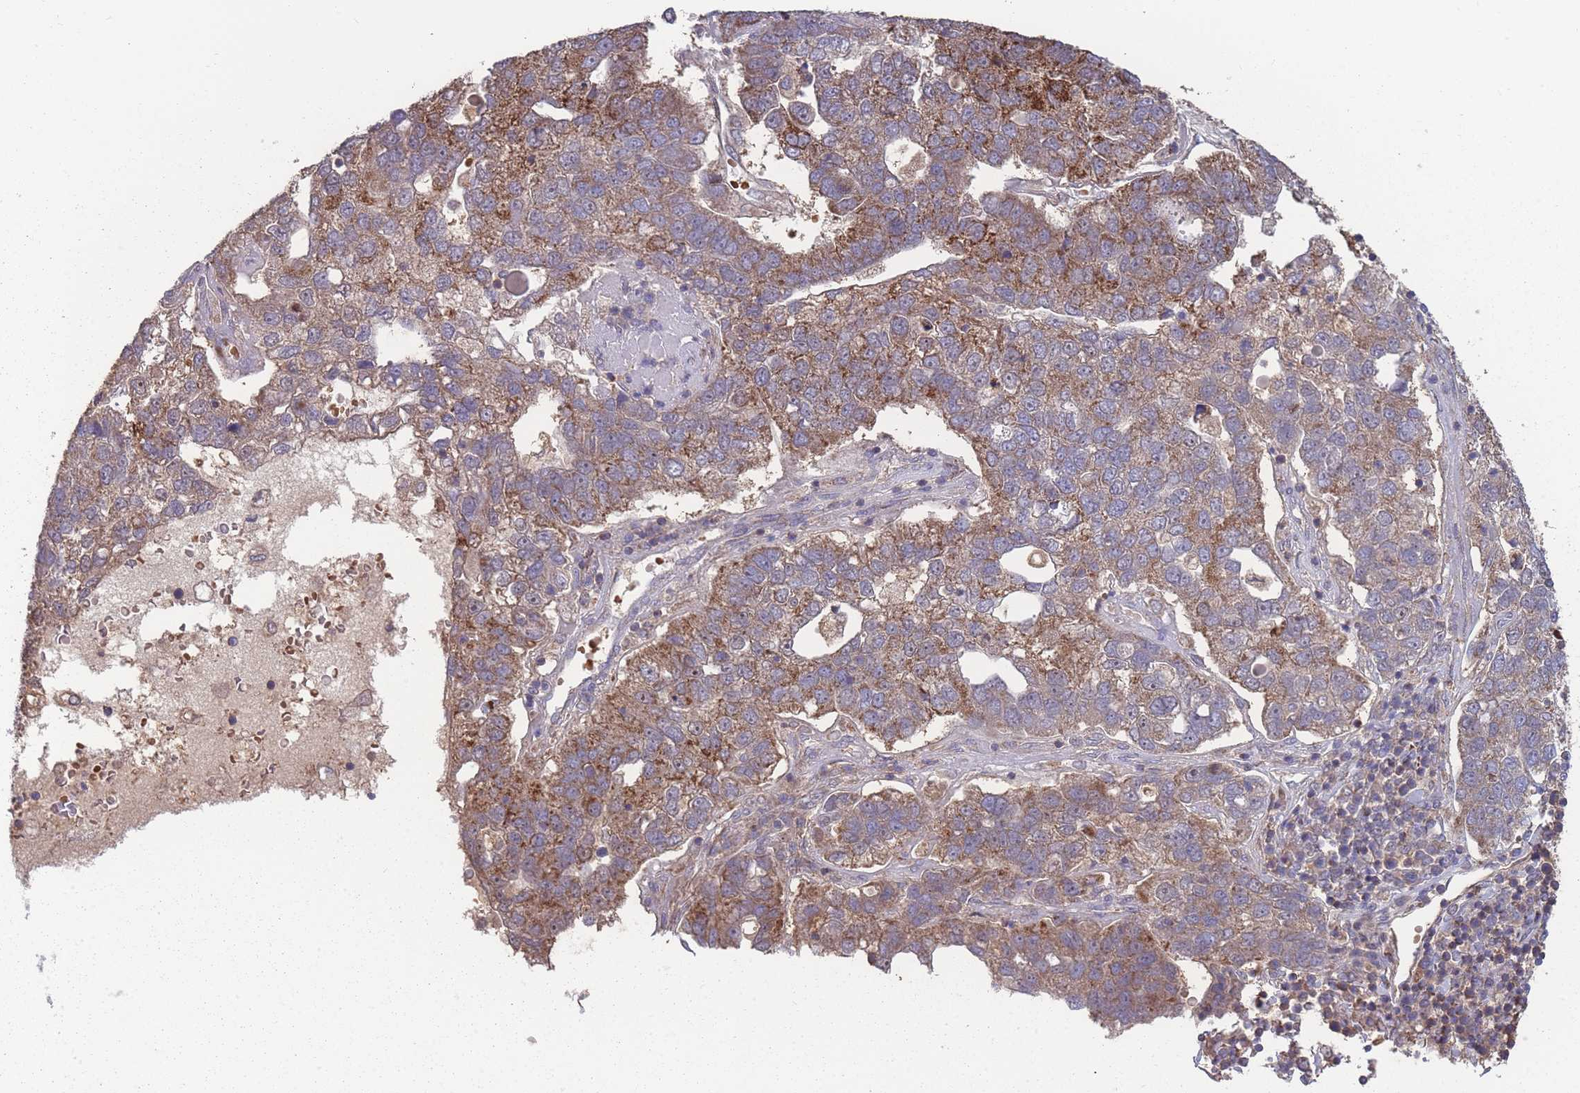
{"staining": {"intensity": "moderate", "quantity": ">75%", "location": "cytoplasmic/membranous"}, "tissue": "pancreatic cancer", "cell_type": "Tumor cells", "image_type": "cancer", "snomed": [{"axis": "morphology", "description": "Adenocarcinoma, NOS"}, {"axis": "topography", "description": "Pancreas"}], "caption": "Pancreatic cancer stained with DAB (3,3'-diaminobenzidine) immunohistochemistry exhibits medium levels of moderate cytoplasmic/membranous staining in approximately >75% of tumor cells.", "gene": "SLC35B4", "patient": {"sex": "female", "age": 61}}